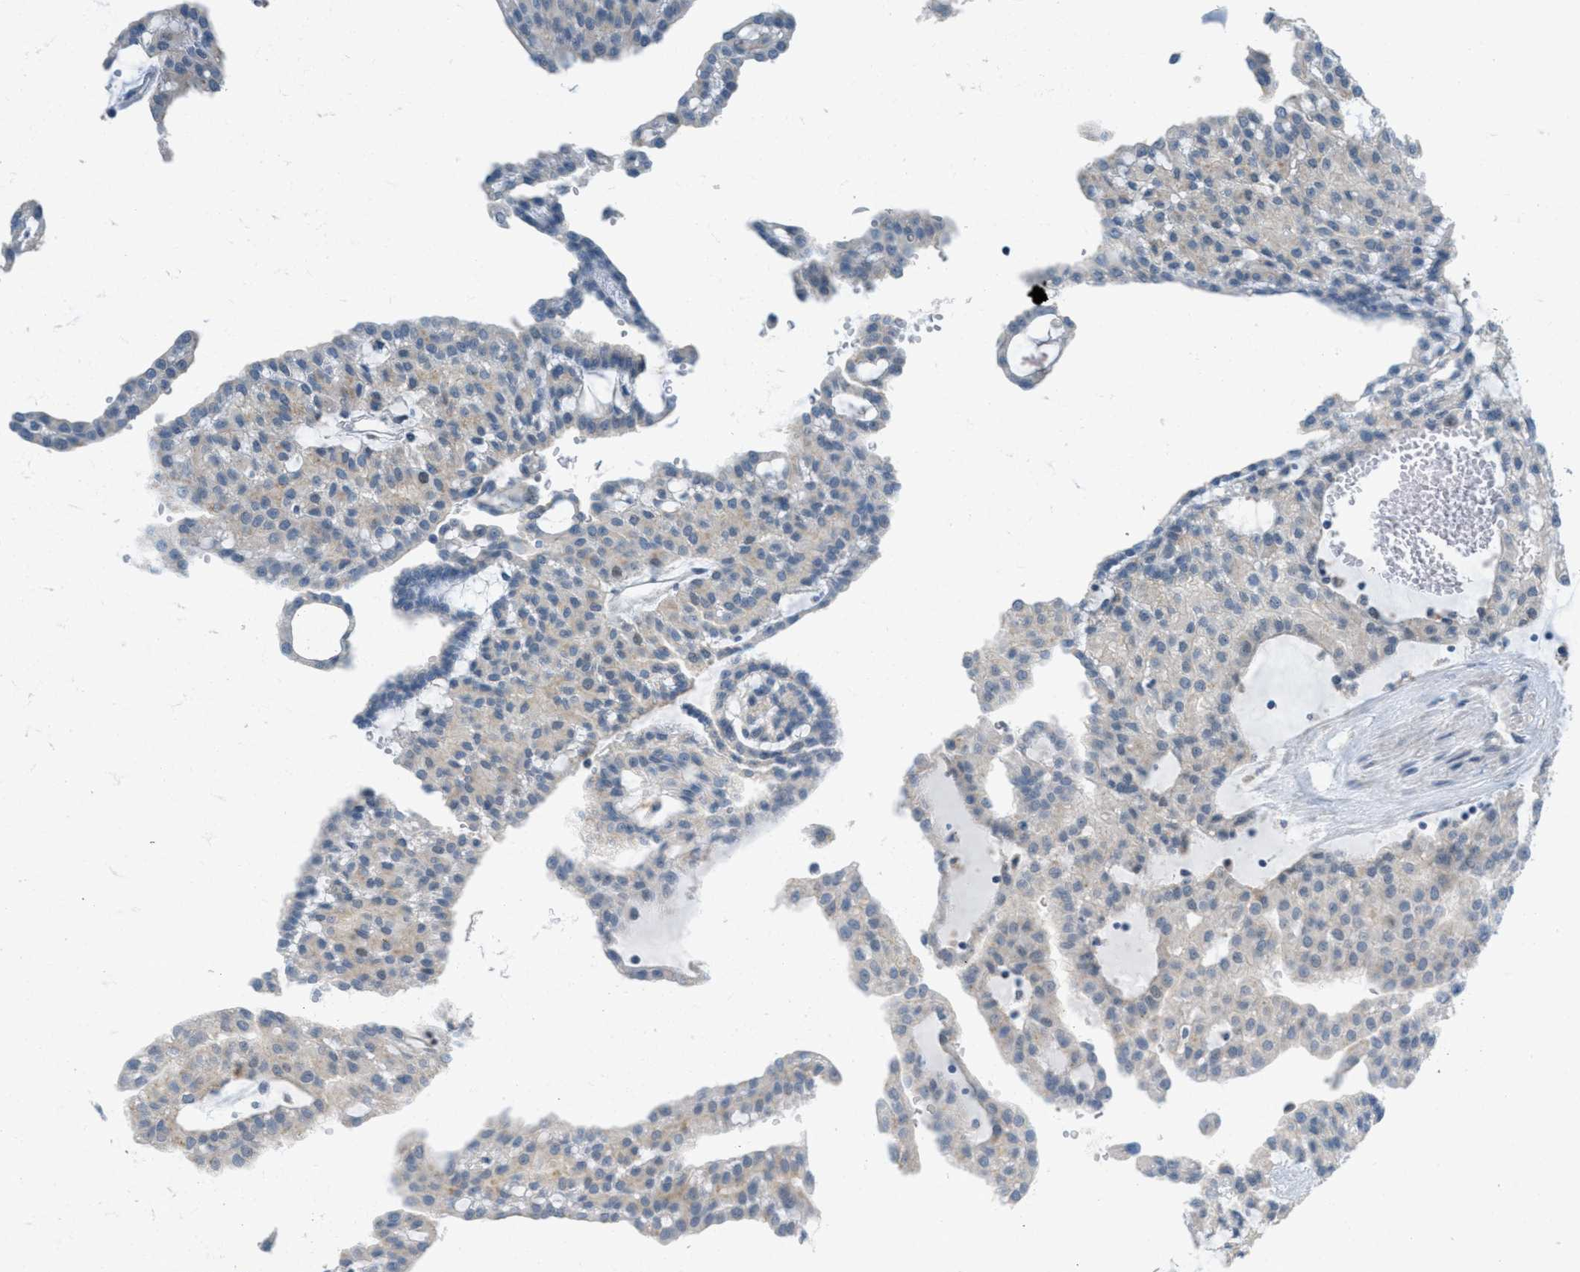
{"staining": {"intensity": "weak", "quantity": "<25%", "location": "cytoplasmic/membranous"}, "tissue": "renal cancer", "cell_type": "Tumor cells", "image_type": "cancer", "snomed": [{"axis": "morphology", "description": "Adenocarcinoma, NOS"}, {"axis": "topography", "description": "Kidney"}], "caption": "Tumor cells show no significant protein staining in adenocarcinoma (renal). (Stains: DAB immunohistochemistry with hematoxylin counter stain, Microscopy: brightfield microscopy at high magnification).", "gene": "TCF3", "patient": {"sex": "male", "age": 63}}